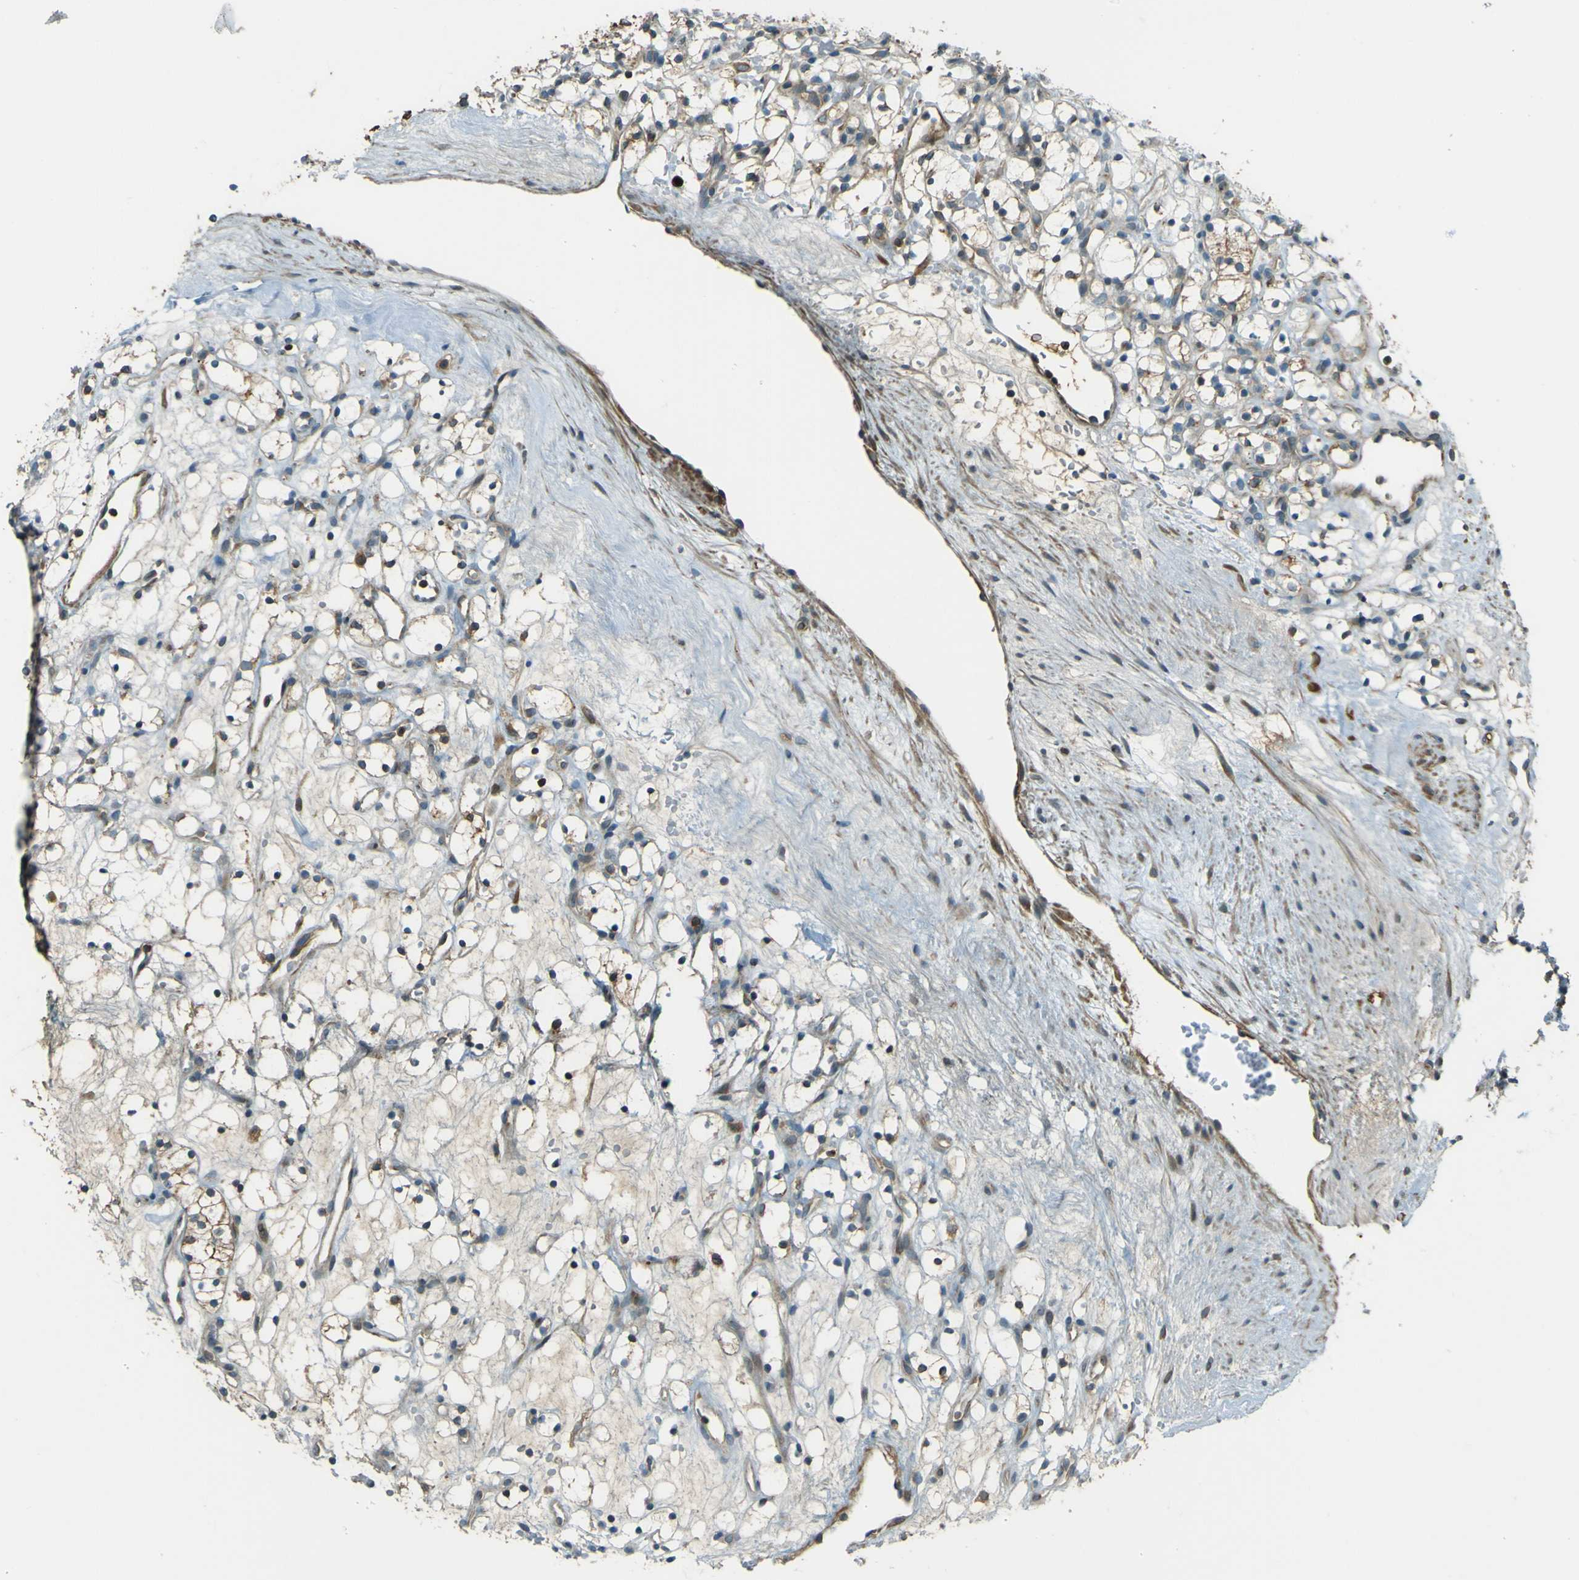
{"staining": {"intensity": "negative", "quantity": "none", "location": "none"}, "tissue": "renal cancer", "cell_type": "Tumor cells", "image_type": "cancer", "snomed": [{"axis": "morphology", "description": "Adenocarcinoma, NOS"}, {"axis": "topography", "description": "Kidney"}], "caption": "DAB (3,3'-diaminobenzidine) immunohistochemical staining of renal cancer (adenocarcinoma) displays no significant staining in tumor cells.", "gene": "LPCAT1", "patient": {"sex": "female", "age": 60}}